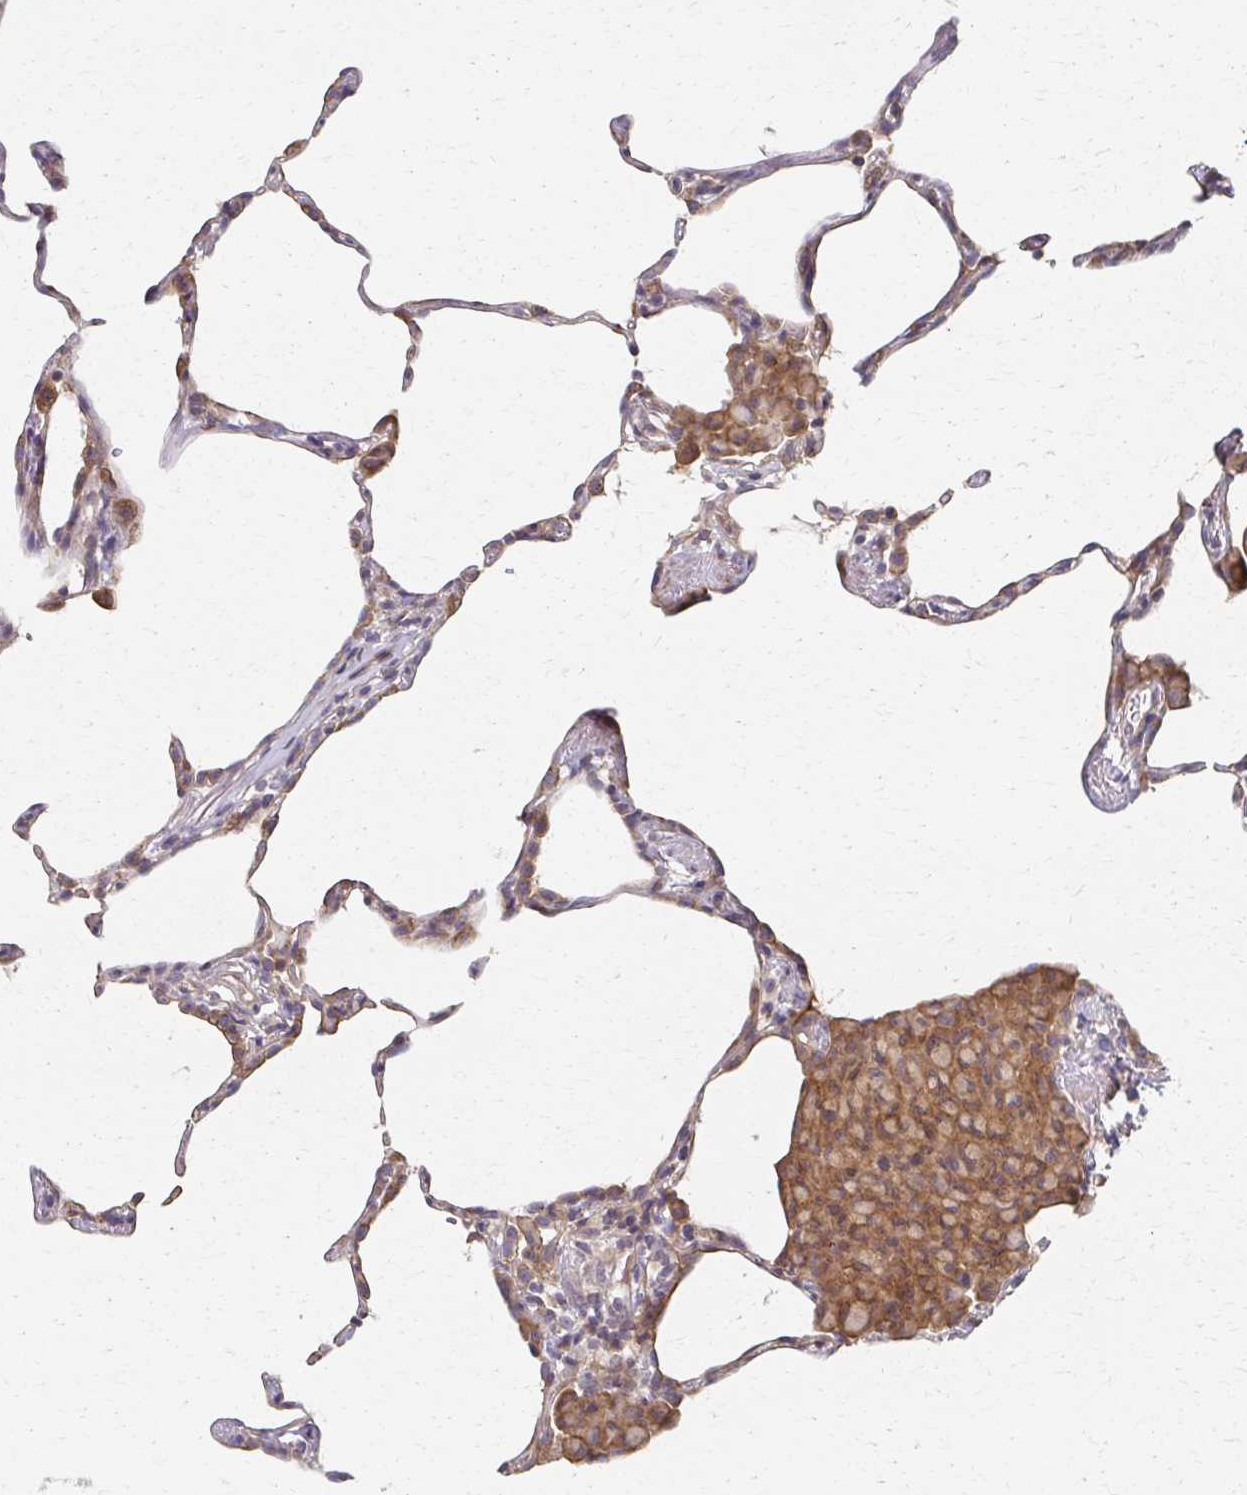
{"staining": {"intensity": "moderate", "quantity": "<25%", "location": "cytoplasmic/membranous"}, "tissue": "lung", "cell_type": "Alveolar cells", "image_type": "normal", "snomed": [{"axis": "morphology", "description": "Normal tissue, NOS"}, {"axis": "topography", "description": "Lung"}], "caption": "Protein expression analysis of normal lung exhibits moderate cytoplasmic/membranous staining in approximately <25% of alveolar cells. (Brightfield microscopy of DAB IHC at high magnification).", "gene": "EOLA1", "patient": {"sex": "female", "age": 57}}